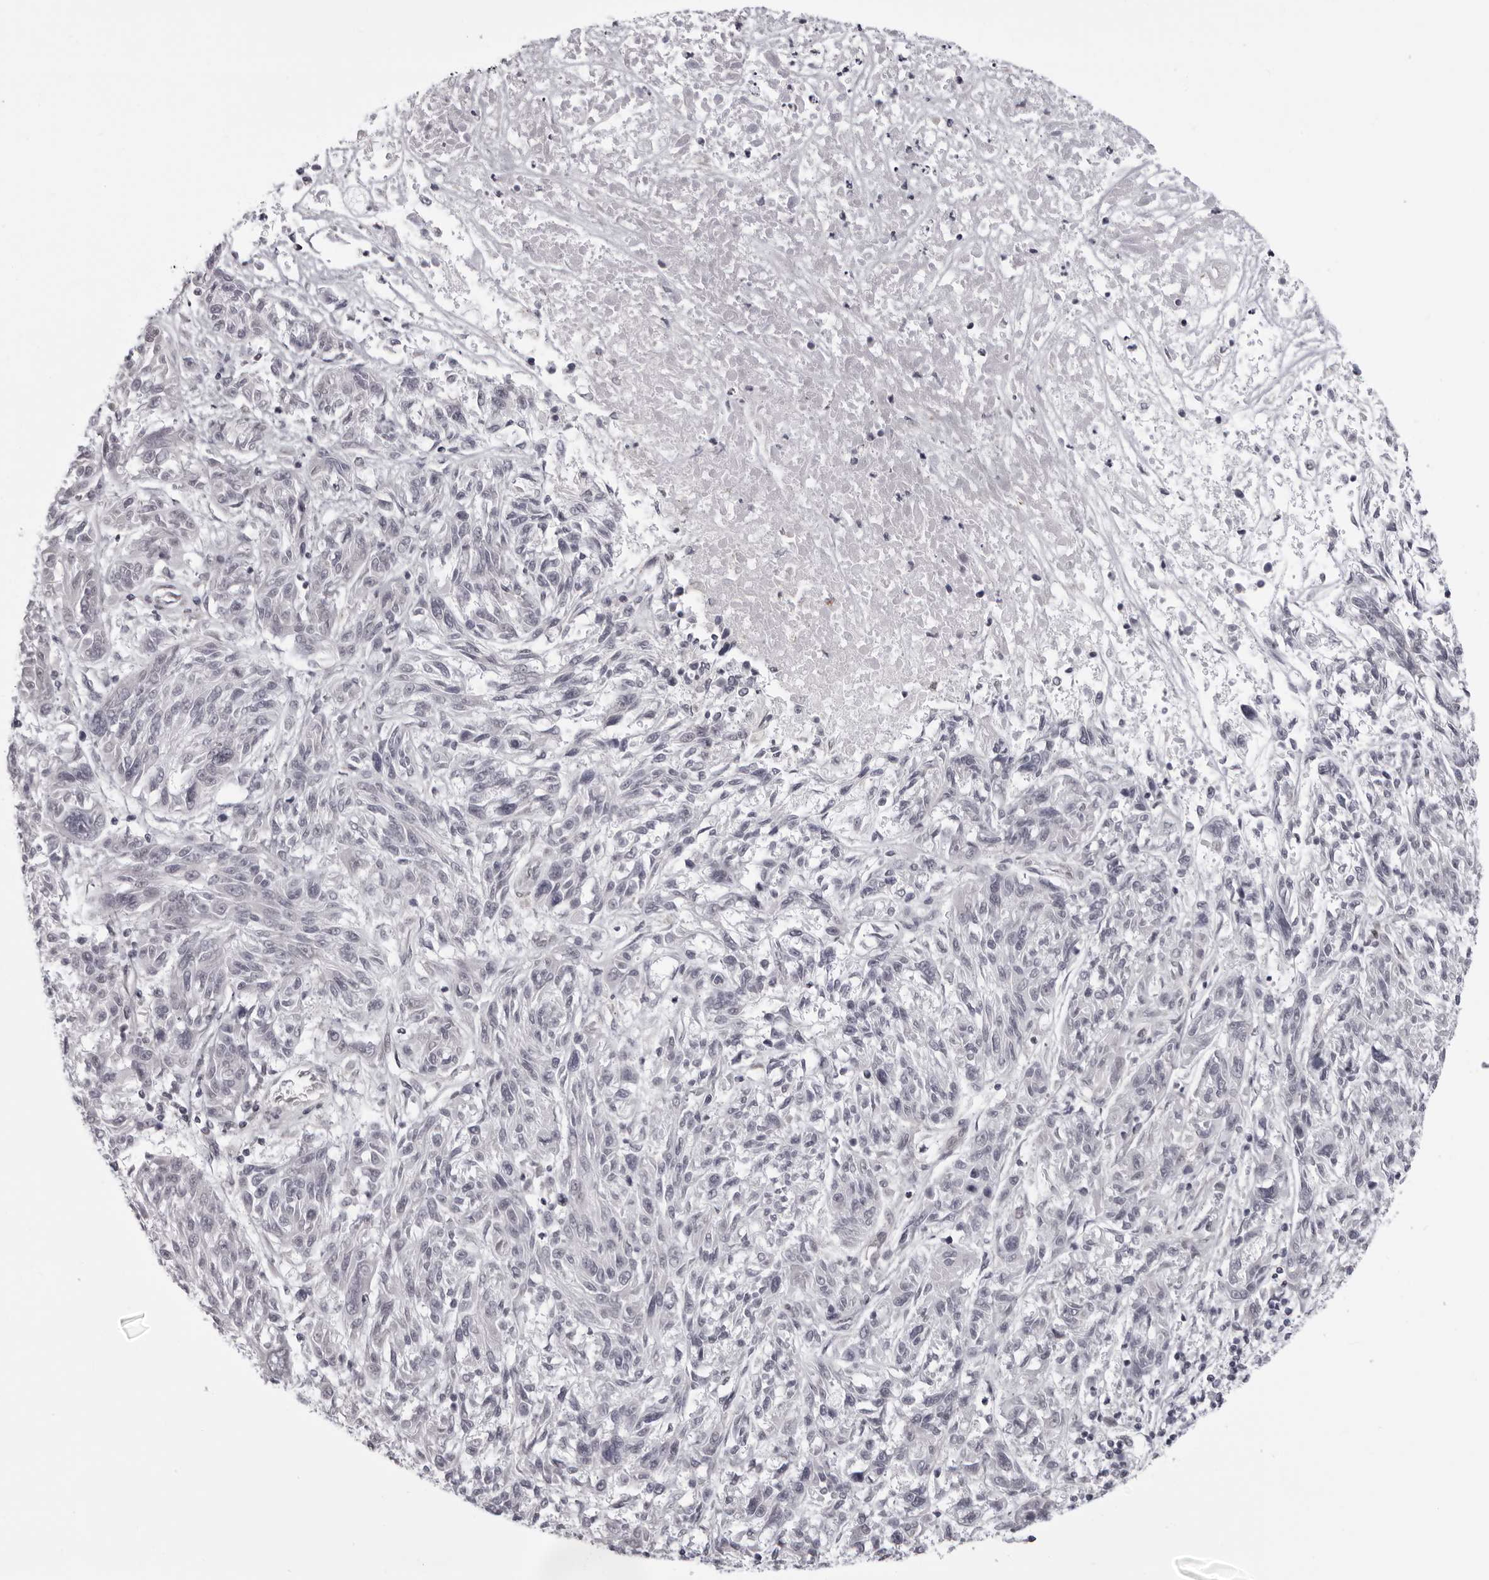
{"staining": {"intensity": "negative", "quantity": "none", "location": "none"}, "tissue": "melanoma", "cell_type": "Tumor cells", "image_type": "cancer", "snomed": [{"axis": "morphology", "description": "Malignant melanoma, NOS"}, {"axis": "topography", "description": "Skin"}], "caption": "IHC image of neoplastic tissue: malignant melanoma stained with DAB (3,3'-diaminobenzidine) displays no significant protein expression in tumor cells.", "gene": "MAPK12", "patient": {"sex": "male", "age": 53}}